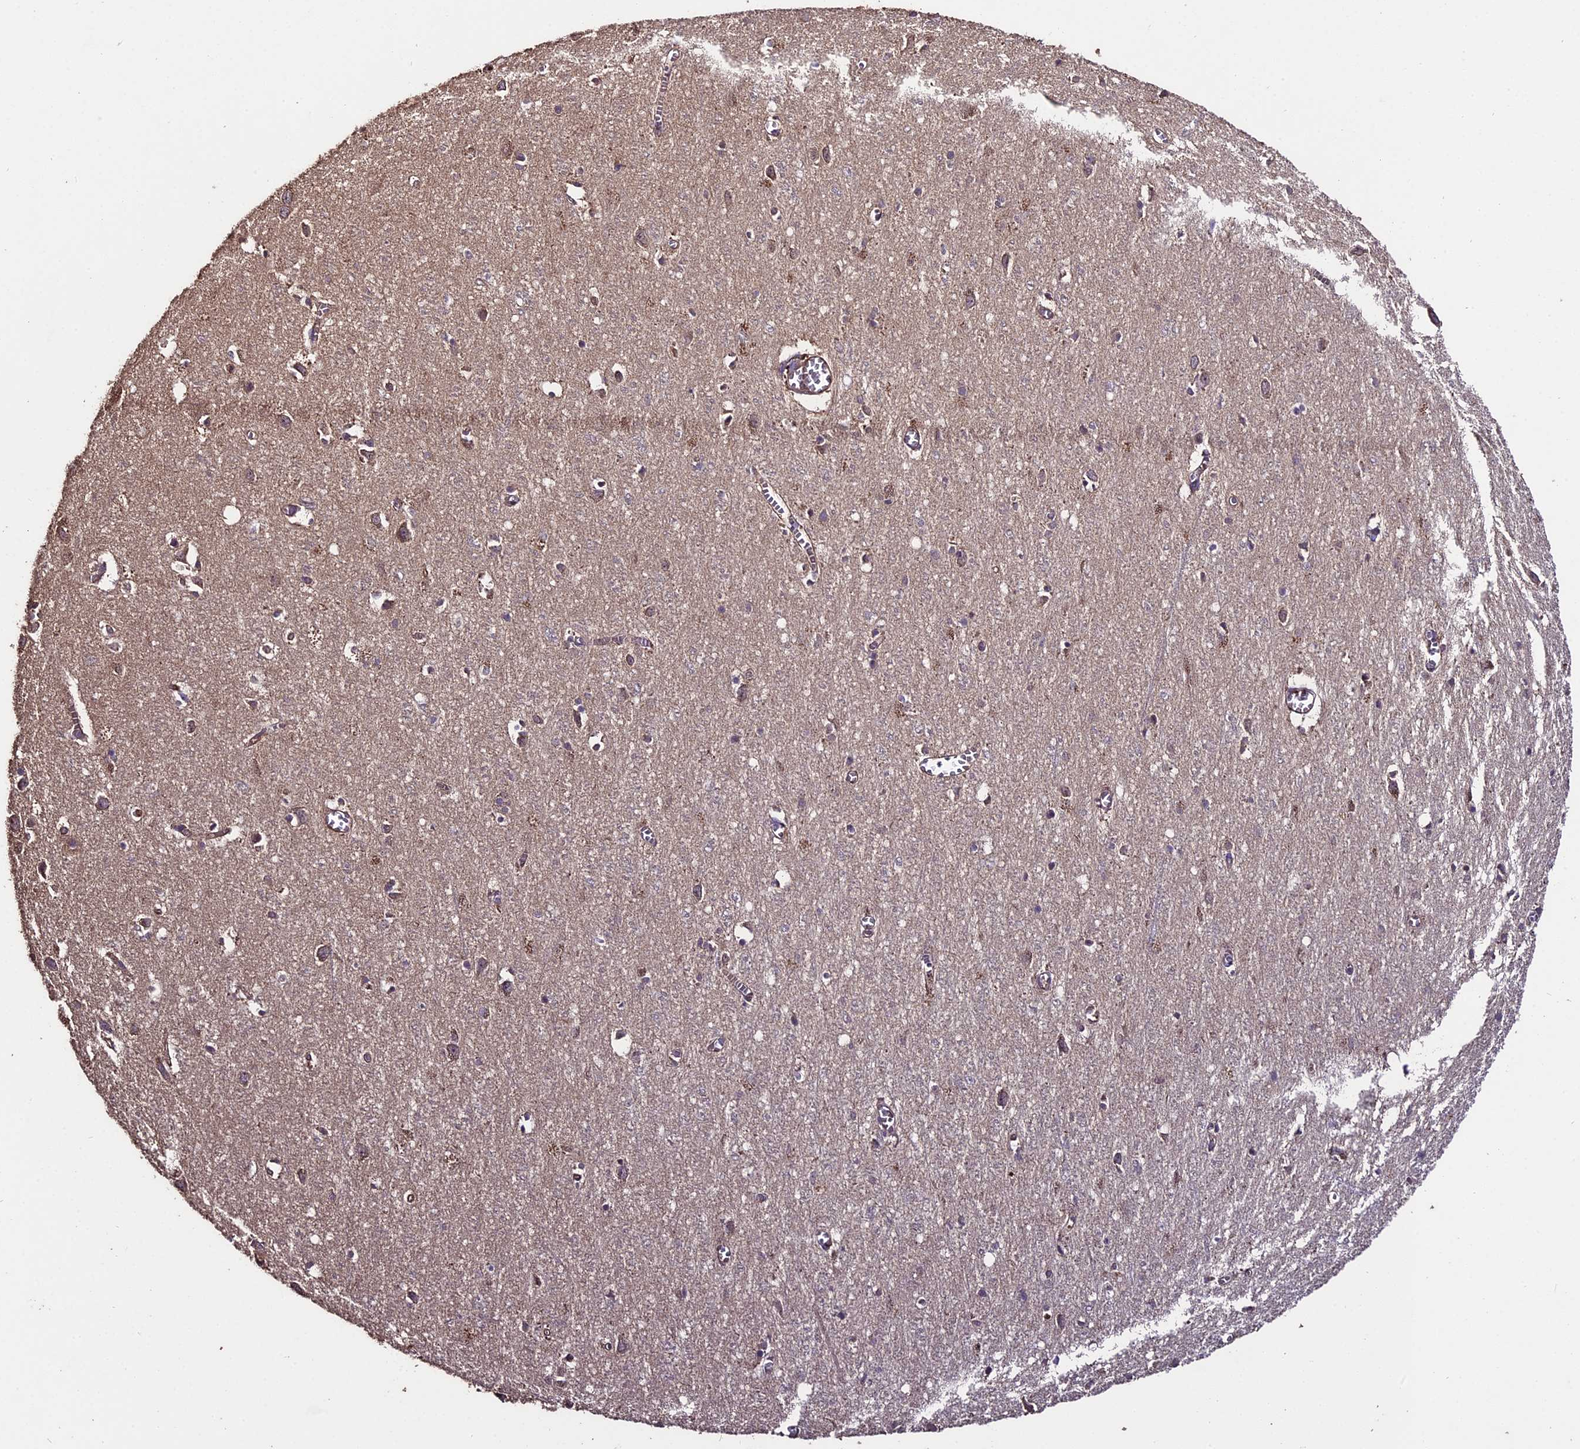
{"staining": {"intensity": "moderate", "quantity": ">75%", "location": "cytoplasmic/membranous"}, "tissue": "cerebral cortex", "cell_type": "Endothelial cells", "image_type": "normal", "snomed": [{"axis": "morphology", "description": "Normal tissue, NOS"}, {"axis": "topography", "description": "Cerebral cortex"}], "caption": "Moderate cytoplasmic/membranous protein staining is identified in approximately >75% of endothelial cells in cerebral cortex. (DAB IHC with brightfield microscopy, high magnification).", "gene": "TTLL10", "patient": {"sex": "female", "age": 64}}